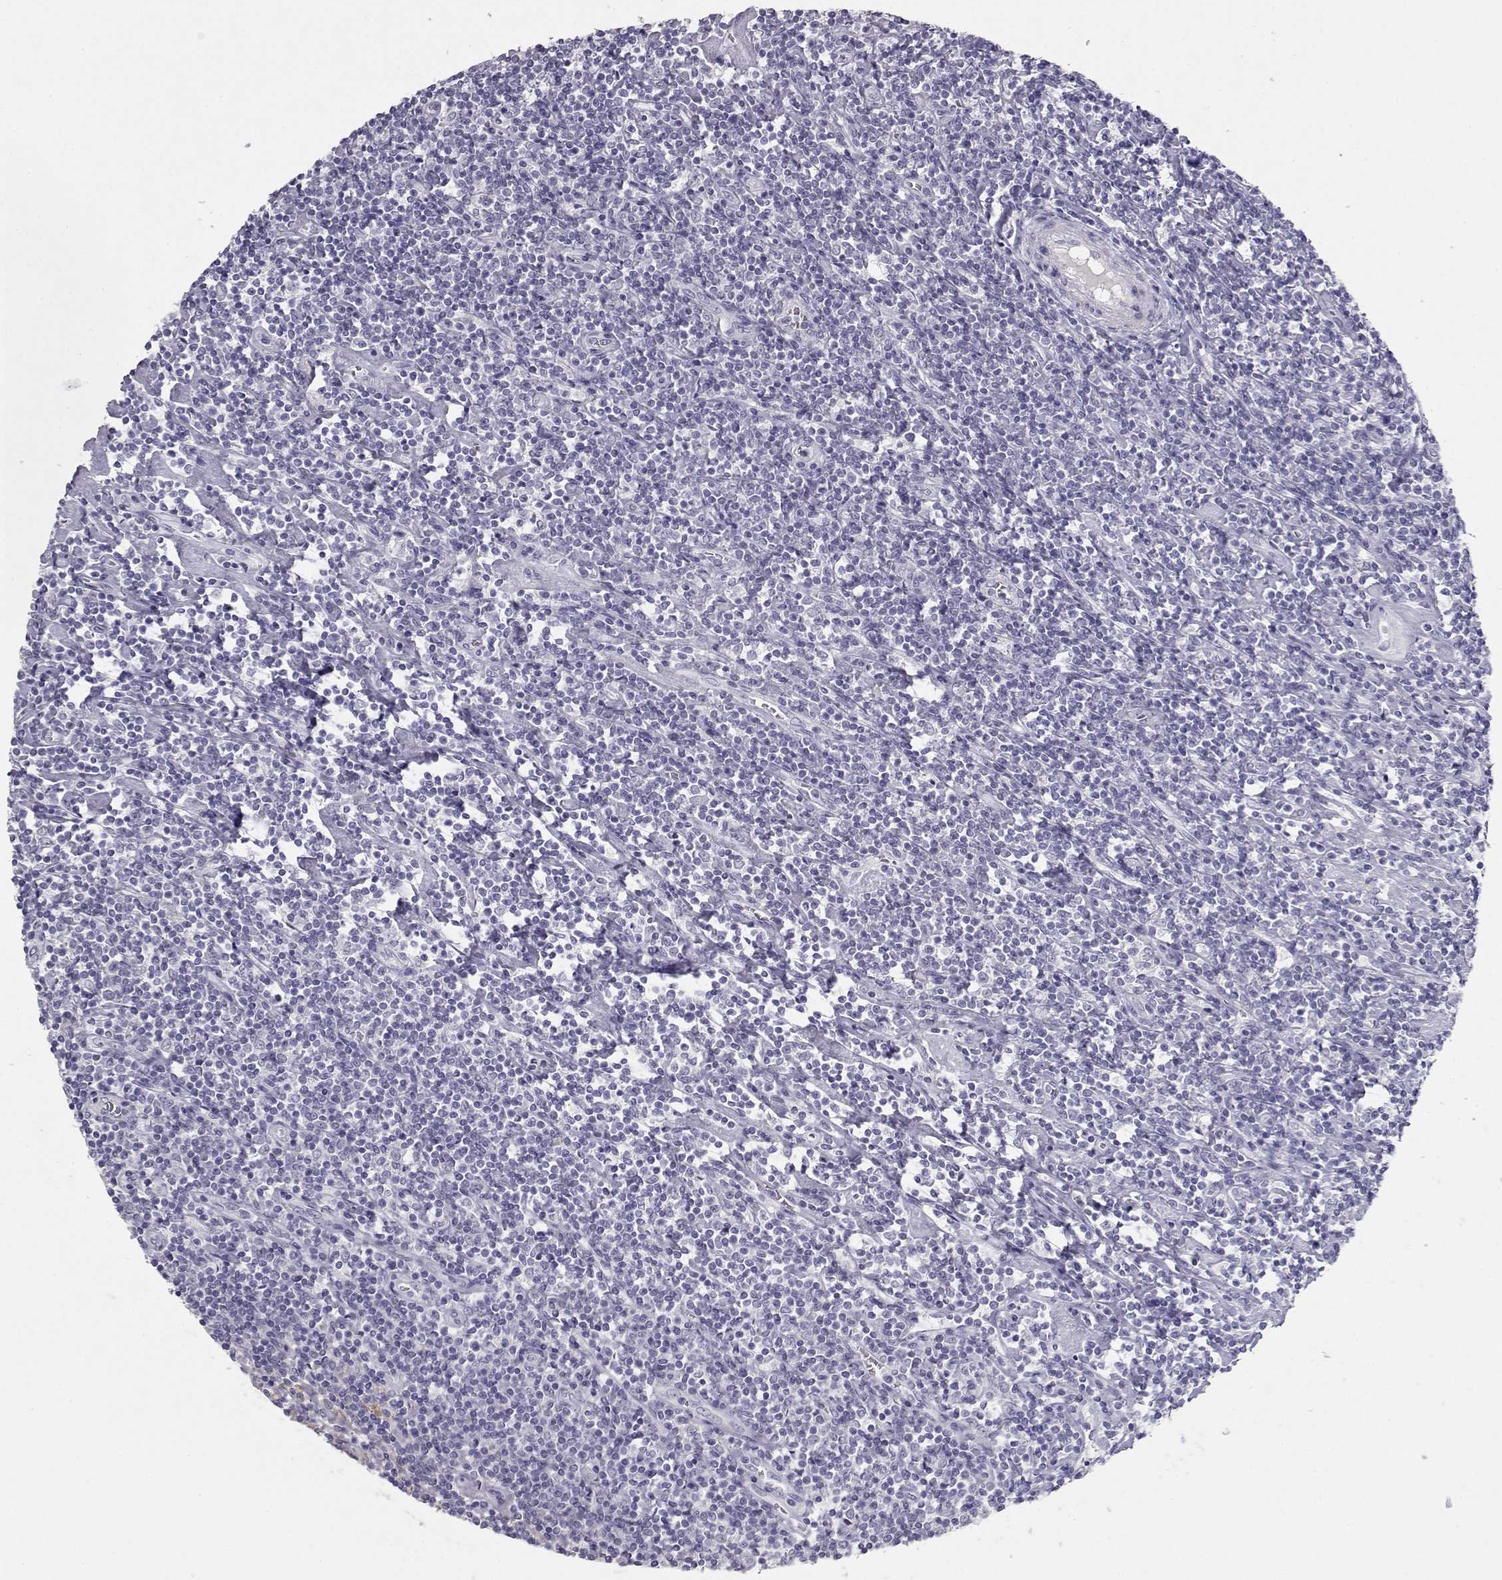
{"staining": {"intensity": "negative", "quantity": "none", "location": "none"}, "tissue": "lymphoma", "cell_type": "Tumor cells", "image_type": "cancer", "snomed": [{"axis": "morphology", "description": "Hodgkin's disease, NOS"}, {"axis": "topography", "description": "Lymph node"}], "caption": "Immunohistochemistry (IHC) image of human lymphoma stained for a protein (brown), which reveals no staining in tumor cells.", "gene": "LAMB3", "patient": {"sex": "male", "age": 40}}